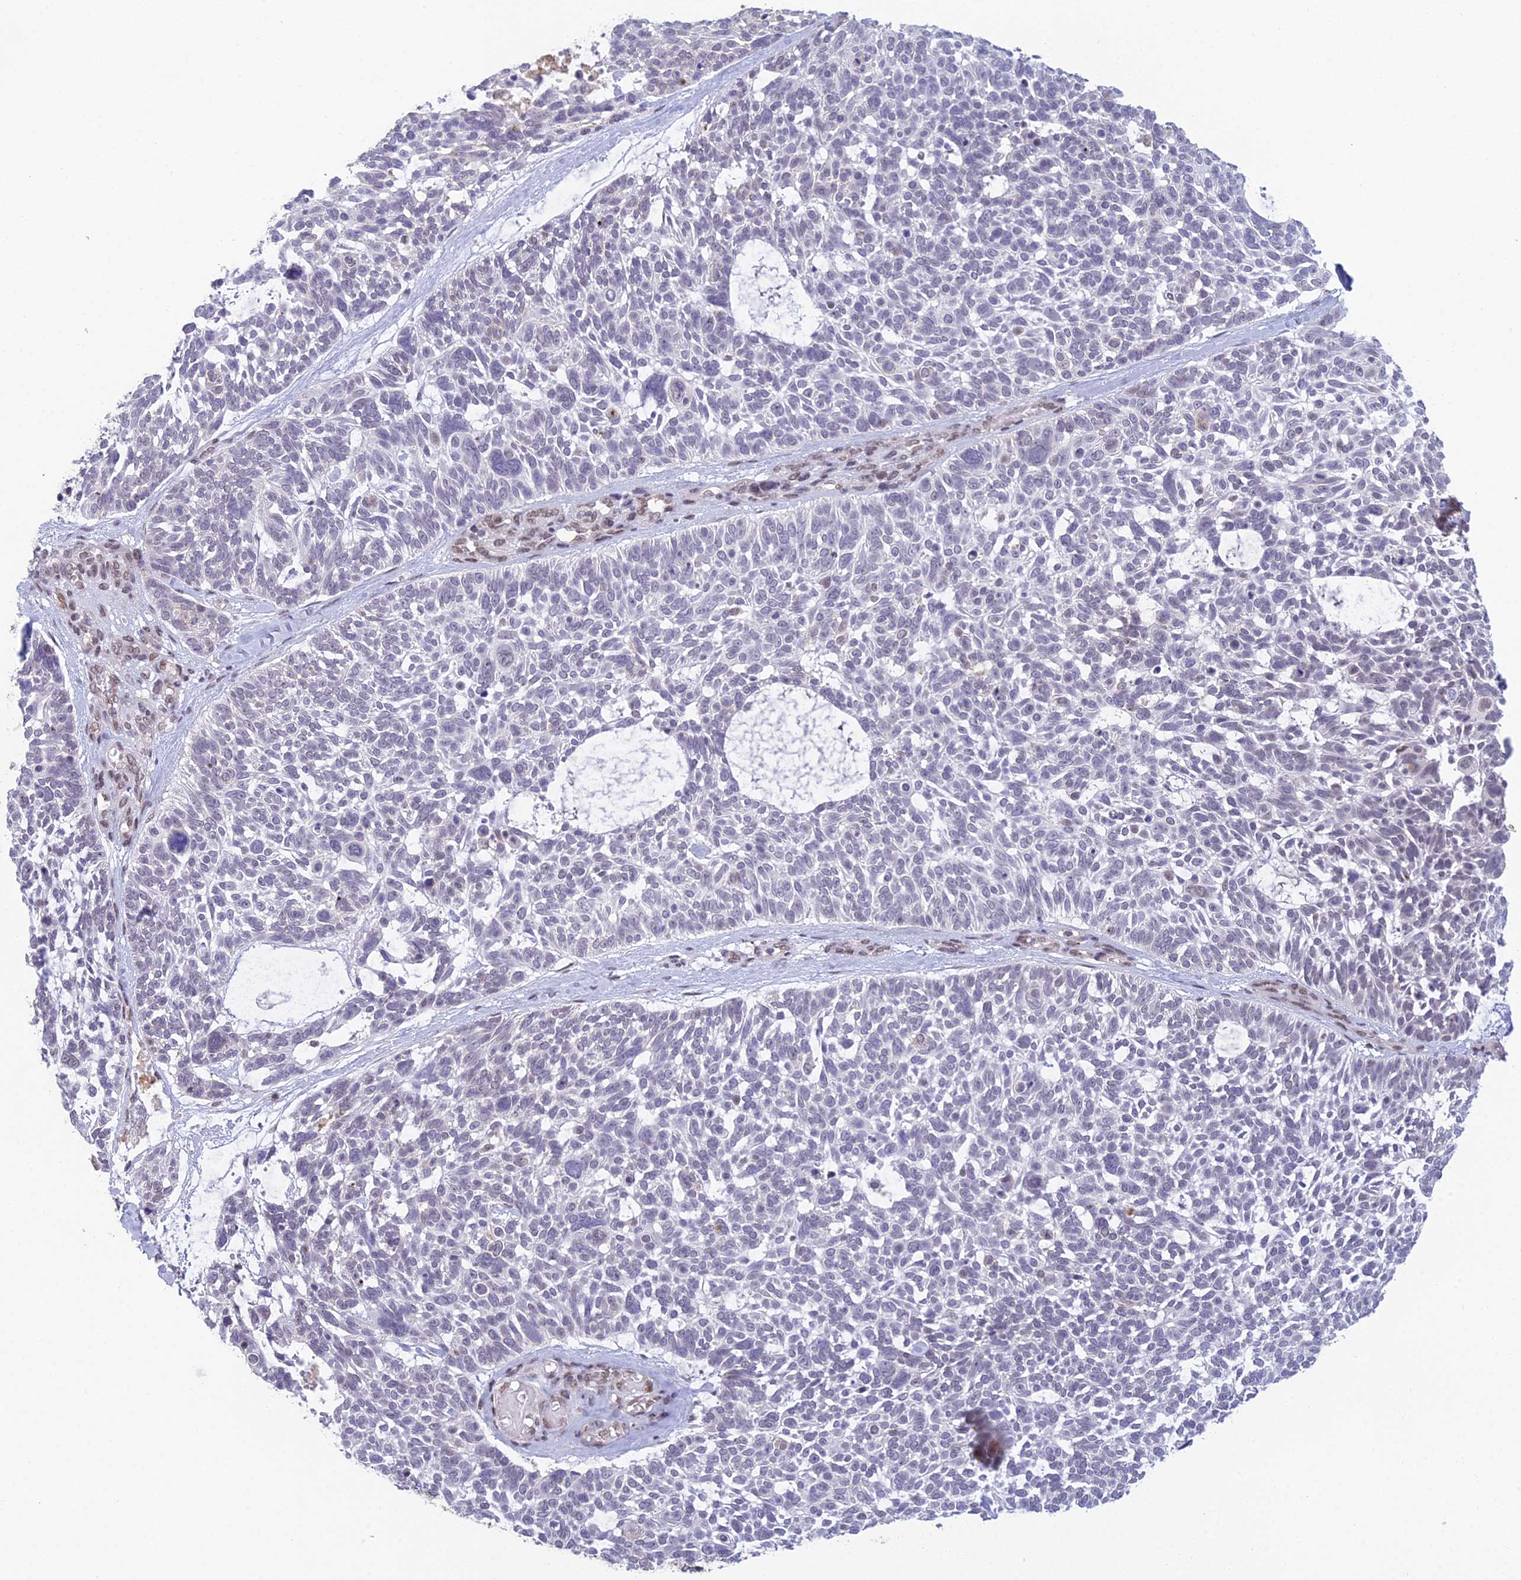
{"staining": {"intensity": "negative", "quantity": "none", "location": "none"}, "tissue": "skin cancer", "cell_type": "Tumor cells", "image_type": "cancer", "snomed": [{"axis": "morphology", "description": "Basal cell carcinoma"}, {"axis": "topography", "description": "Skin"}], "caption": "Immunohistochemical staining of skin cancer exhibits no significant positivity in tumor cells. (Stains: DAB immunohistochemistry (IHC) with hematoxylin counter stain, Microscopy: brightfield microscopy at high magnification).", "gene": "ABHD17A", "patient": {"sex": "male", "age": 88}}